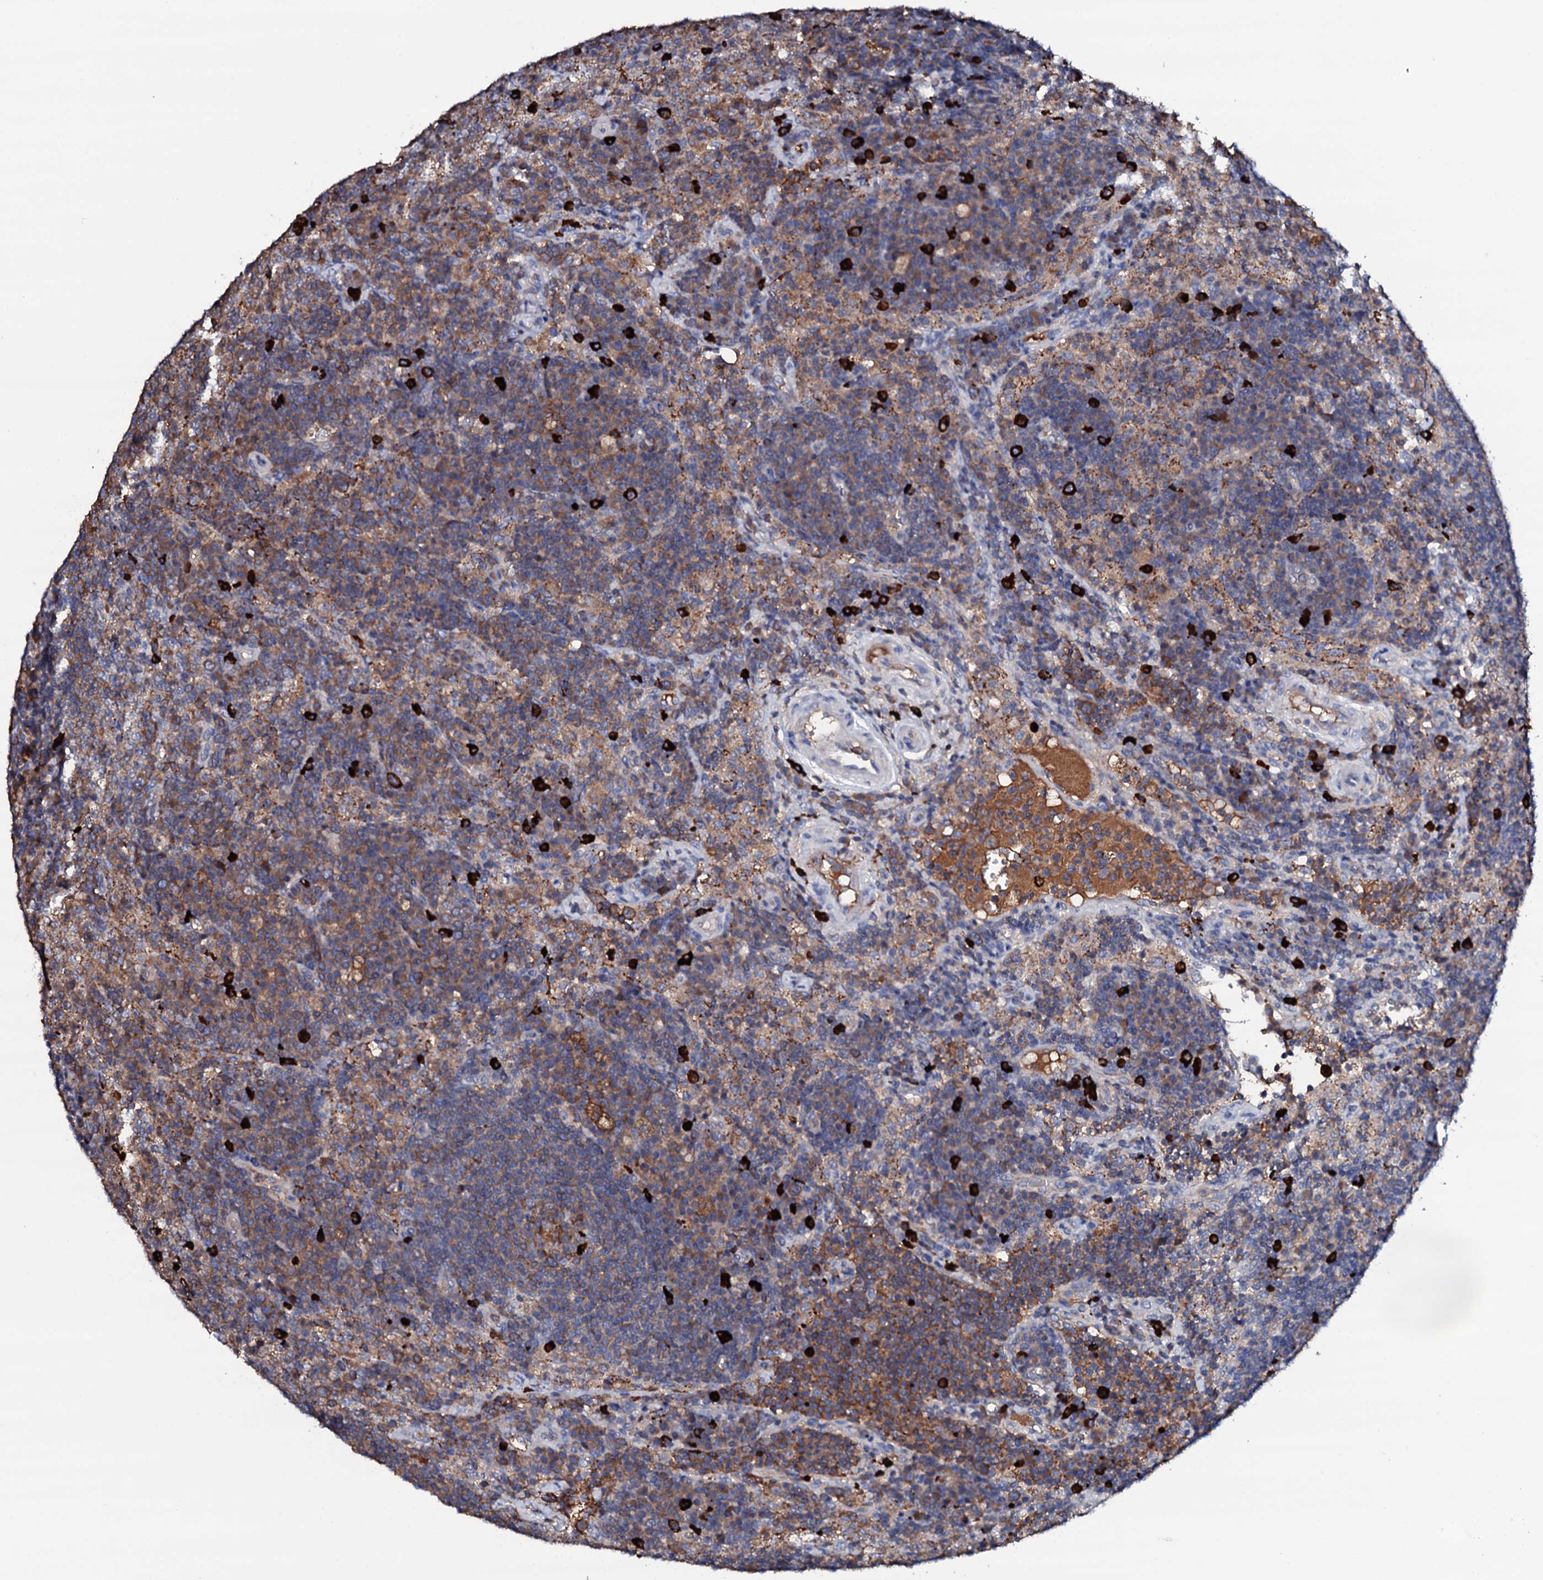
{"staining": {"intensity": "moderate", "quantity": "<25%", "location": "cytoplasmic/membranous"}, "tissue": "lymph node", "cell_type": "Germinal center cells", "image_type": "normal", "snomed": [{"axis": "morphology", "description": "Normal tissue, NOS"}, {"axis": "topography", "description": "Lymph node"}], "caption": "Lymph node was stained to show a protein in brown. There is low levels of moderate cytoplasmic/membranous expression in about <25% of germinal center cells. The protein of interest is shown in brown color, while the nuclei are stained blue.", "gene": "TCAF2C", "patient": {"sex": "female", "age": 70}}